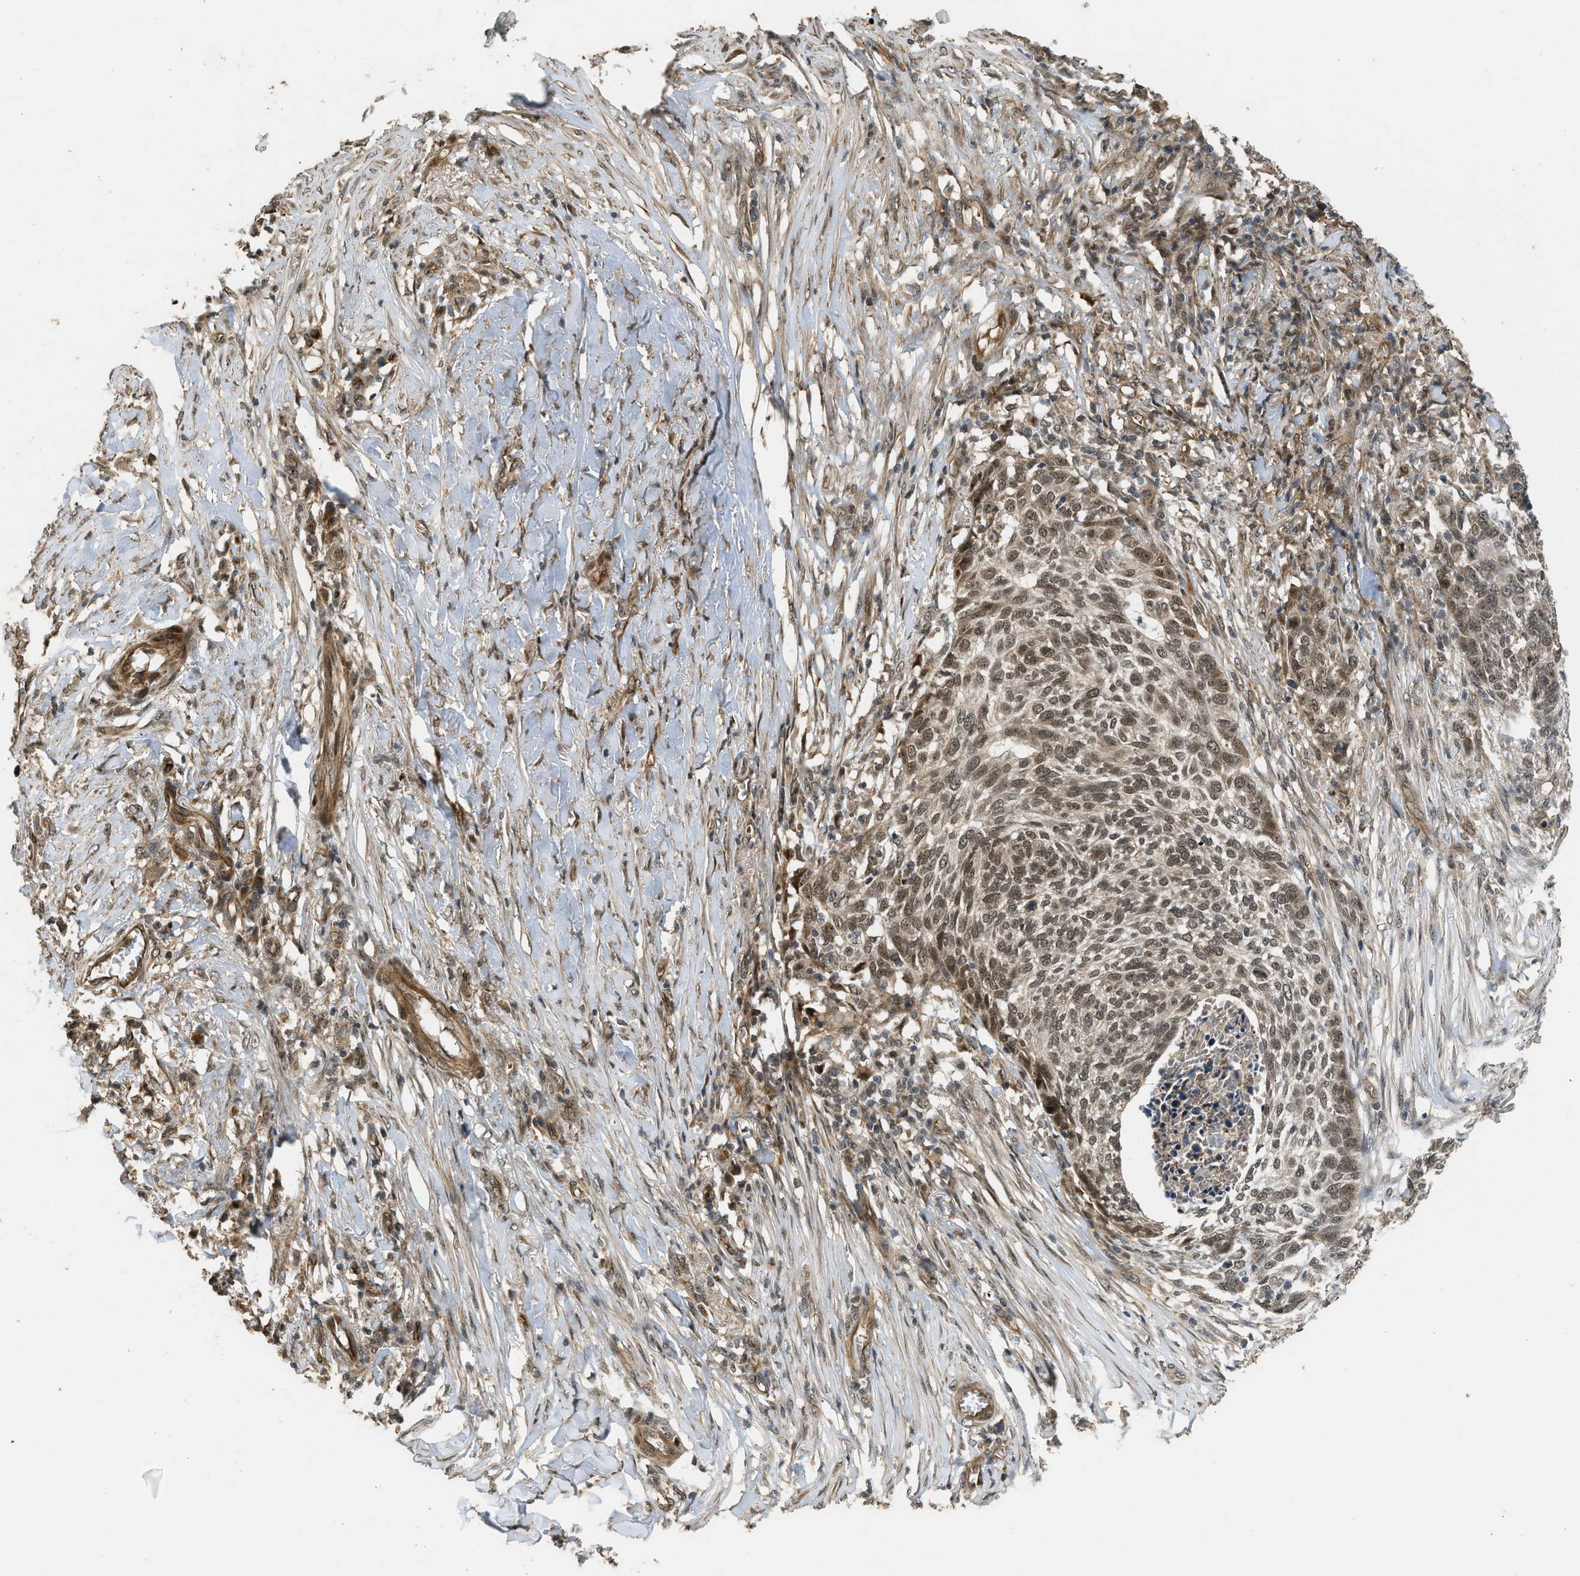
{"staining": {"intensity": "moderate", "quantity": "25%-75%", "location": "nuclear"}, "tissue": "skin cancer", "cell_type": "Tumor cells", "image_type": "cancer", "snomed": [{"axis": "morphology", "description": "Basal cell carcinoma"}, {"axis": "topography", "description": "Skin"}], "caption": "This micrograph displays skin cancer stained with immunohistochemistry (IHC) to label a protein in brown. The nuclear of tumor cells show moderate positivity for the protein. Nuclei are counter-stained blue.", "gene": "GET1", "patient": {"sex": "male", "age": 85}}